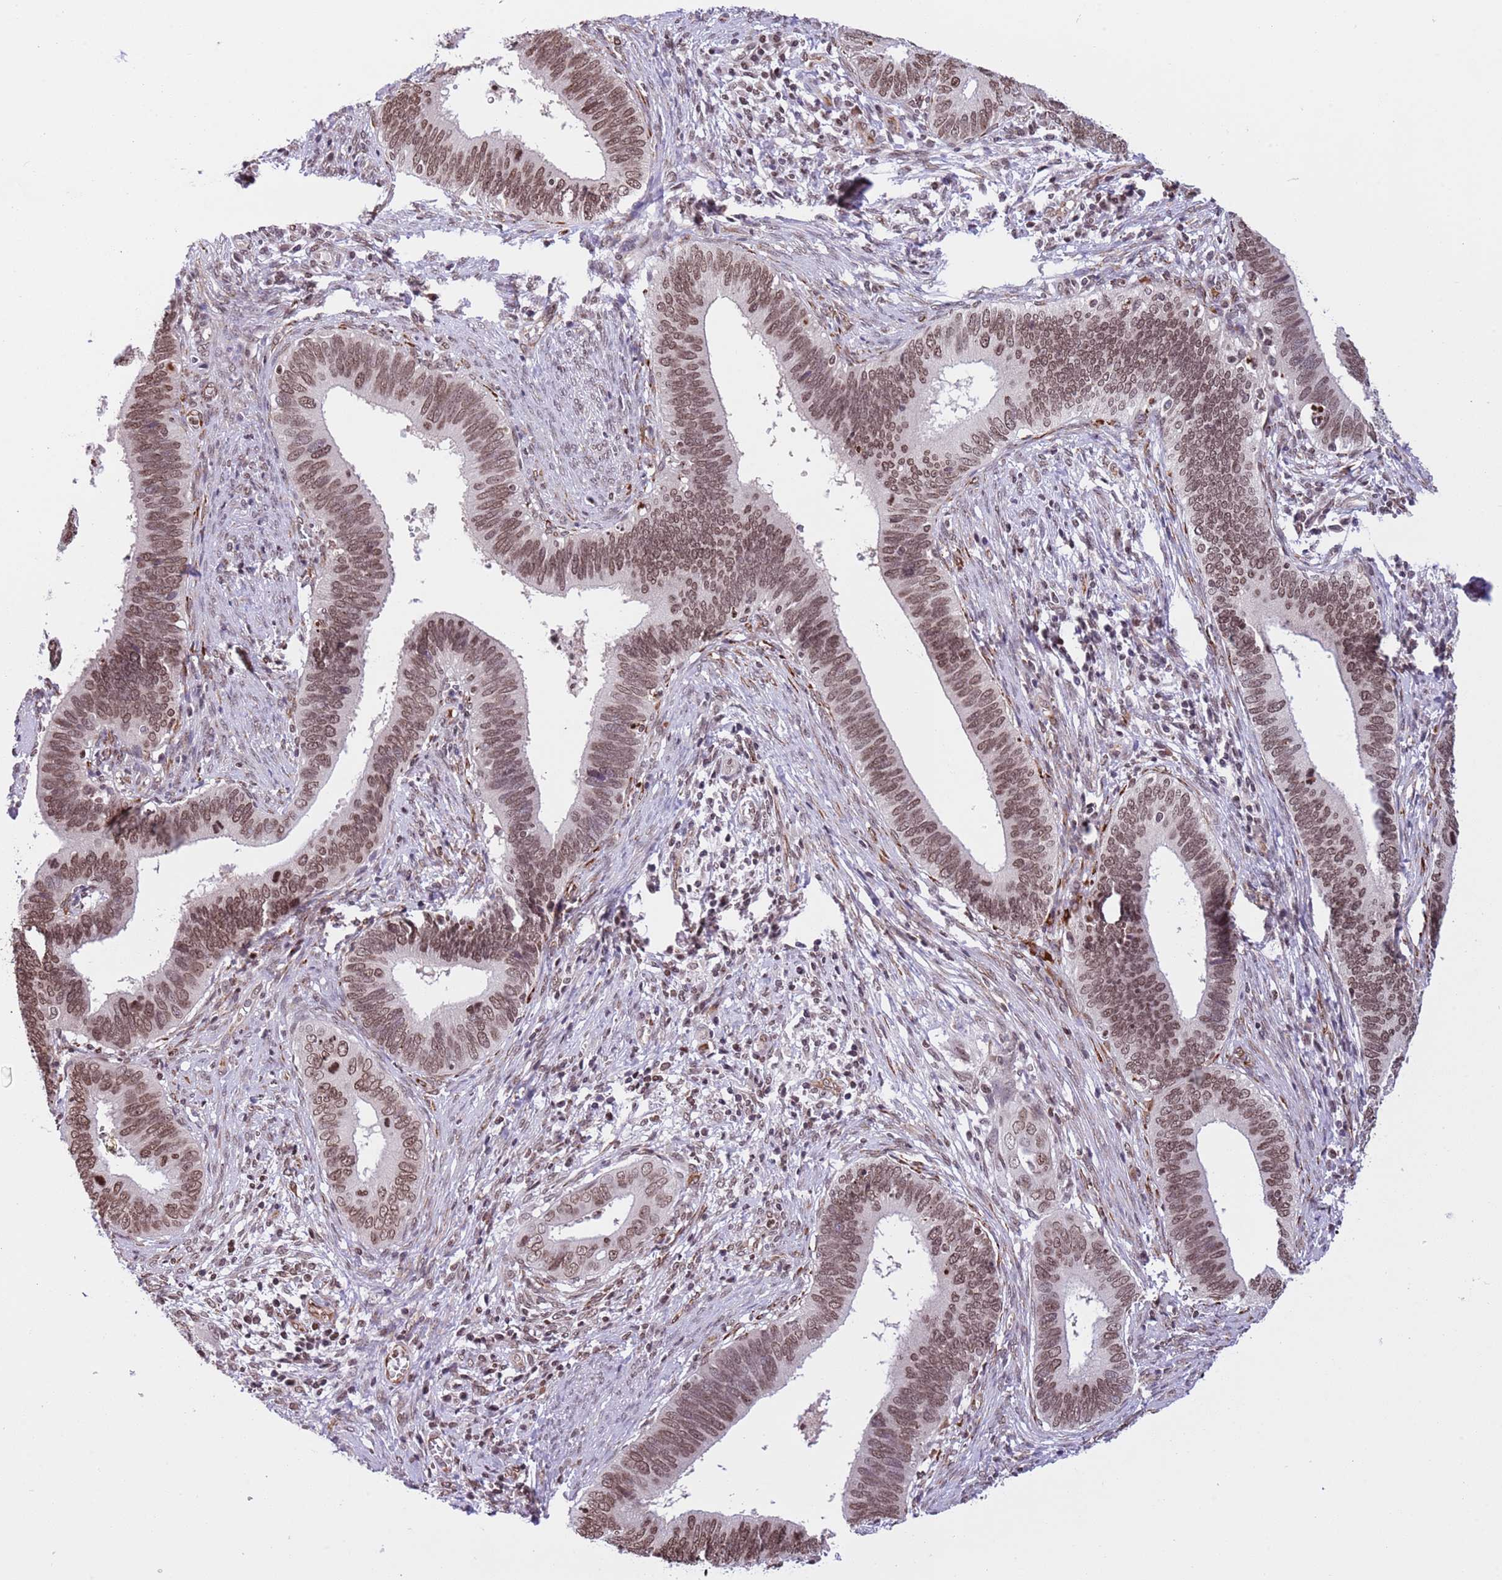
{"staining": {"intensity": "moderate", "quantity": ">75%", "location": "nuclear"}, "tissue": "cervical cancer", "cell_type": "Tumor cells", "image_type": "cancer", "snomed": [{"axis": "morphology", "description": "Adenocarcinoma, NOS"}, {"axis": "topography", "description": "Cervix"}], "caption": "IHC (DAB) staining of human cervical cancer (adenocarcinoma) exhibits moderate nuclear protein positivity in about >75% of tumor cells. (IHC, brightfield microscopy, high magnification).", "gene": "NRIP1", "patient": {"sex": "female", "age": 42}}